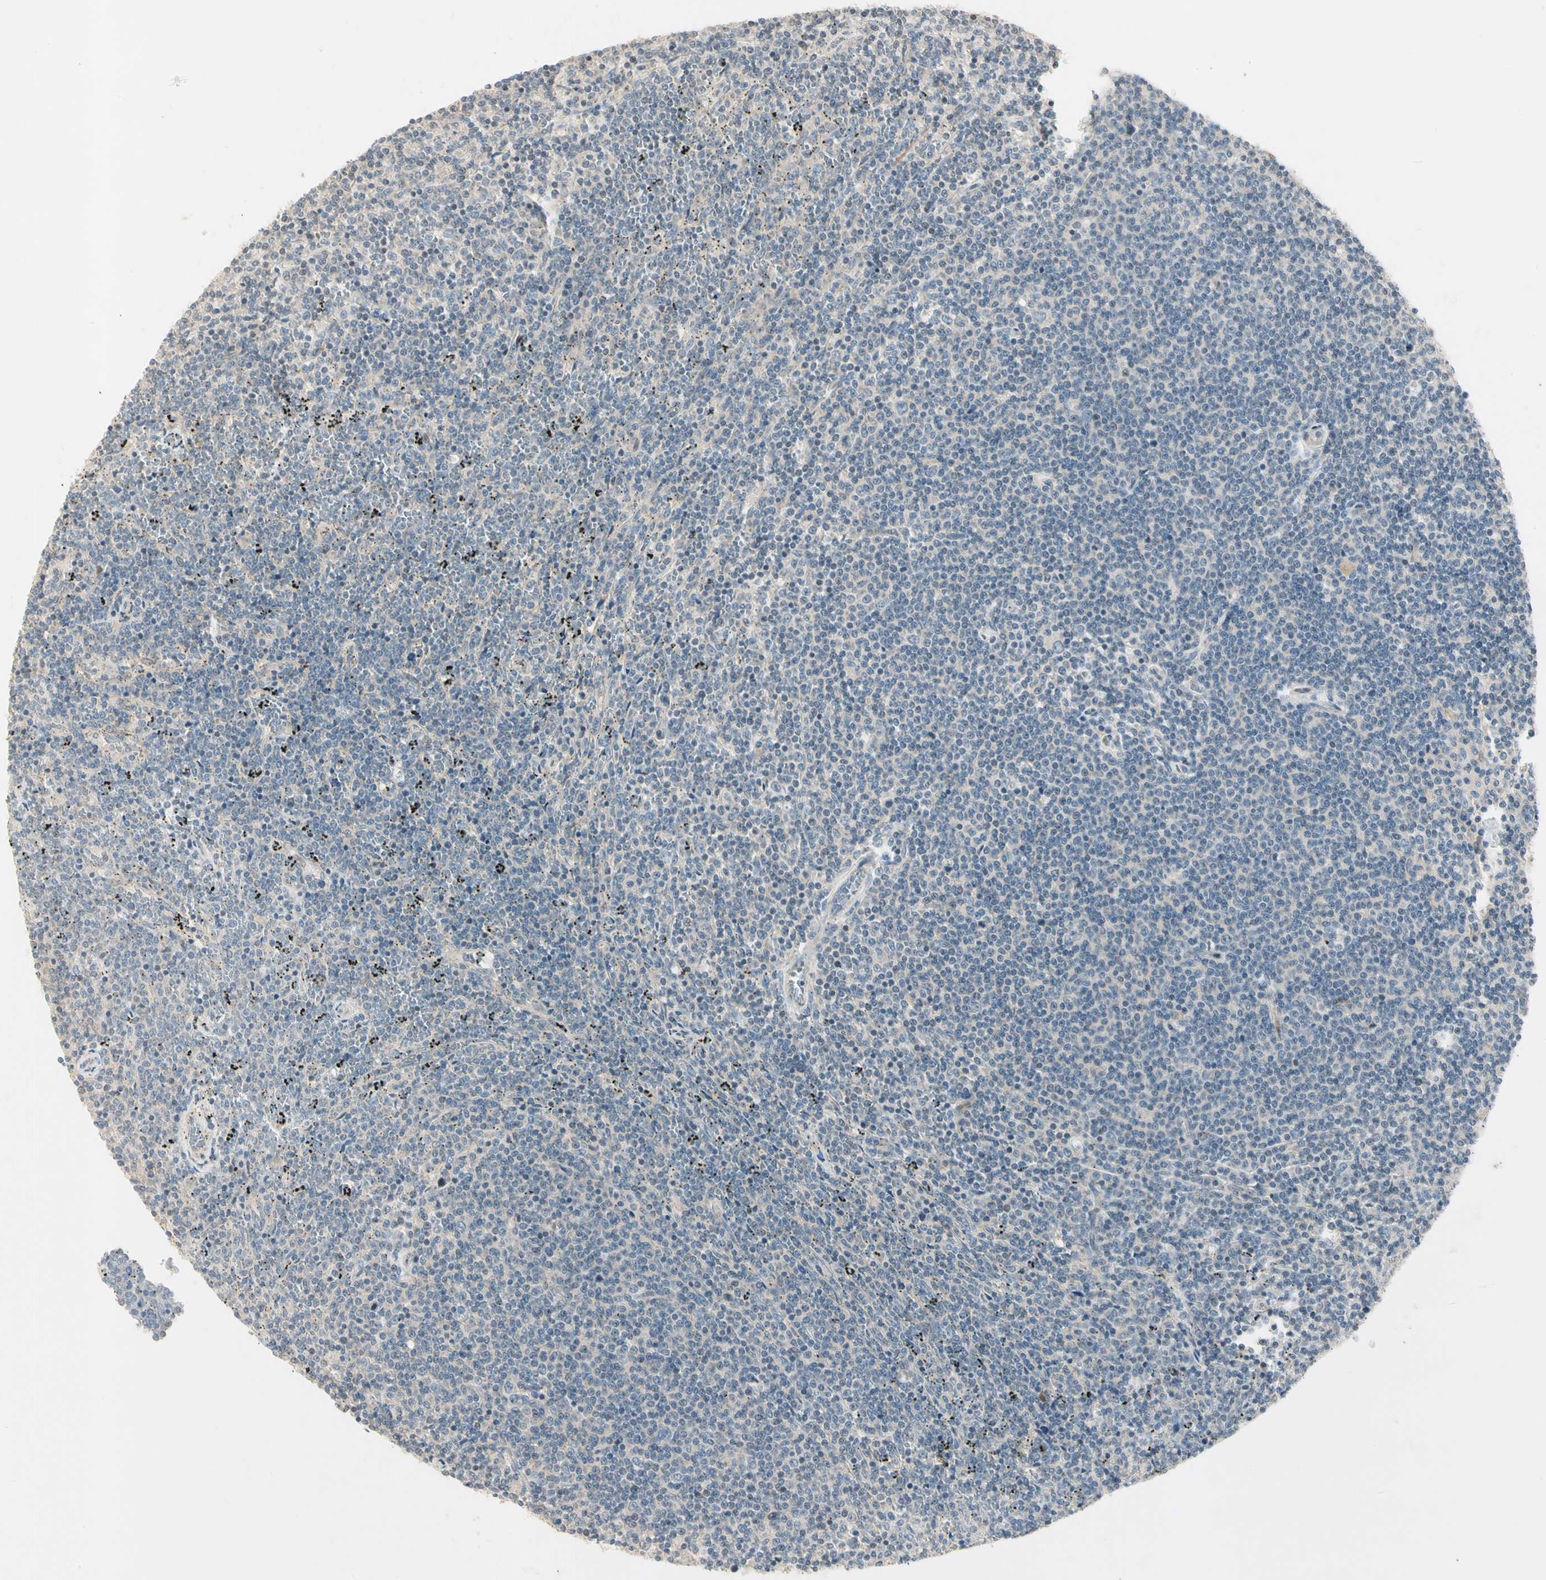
{"staining": {"intensity": "negative", "quantity": "none", "location": "none"}, "tissue": "lymphoma", "cell_type": "Tumor cells", "image_type": "cancer", "snomed": [{"axis": "morphology", "description": "Malignant lymphoma, non-Hodgkin's type, Low grade"}, {"axis": "topography", "description": "Spleen"}], "caption": "Tumor cells show no significant positivity in lymphoma.", "gene": "ADGRA3", "patient": {"sex": "female", "age": 50}}